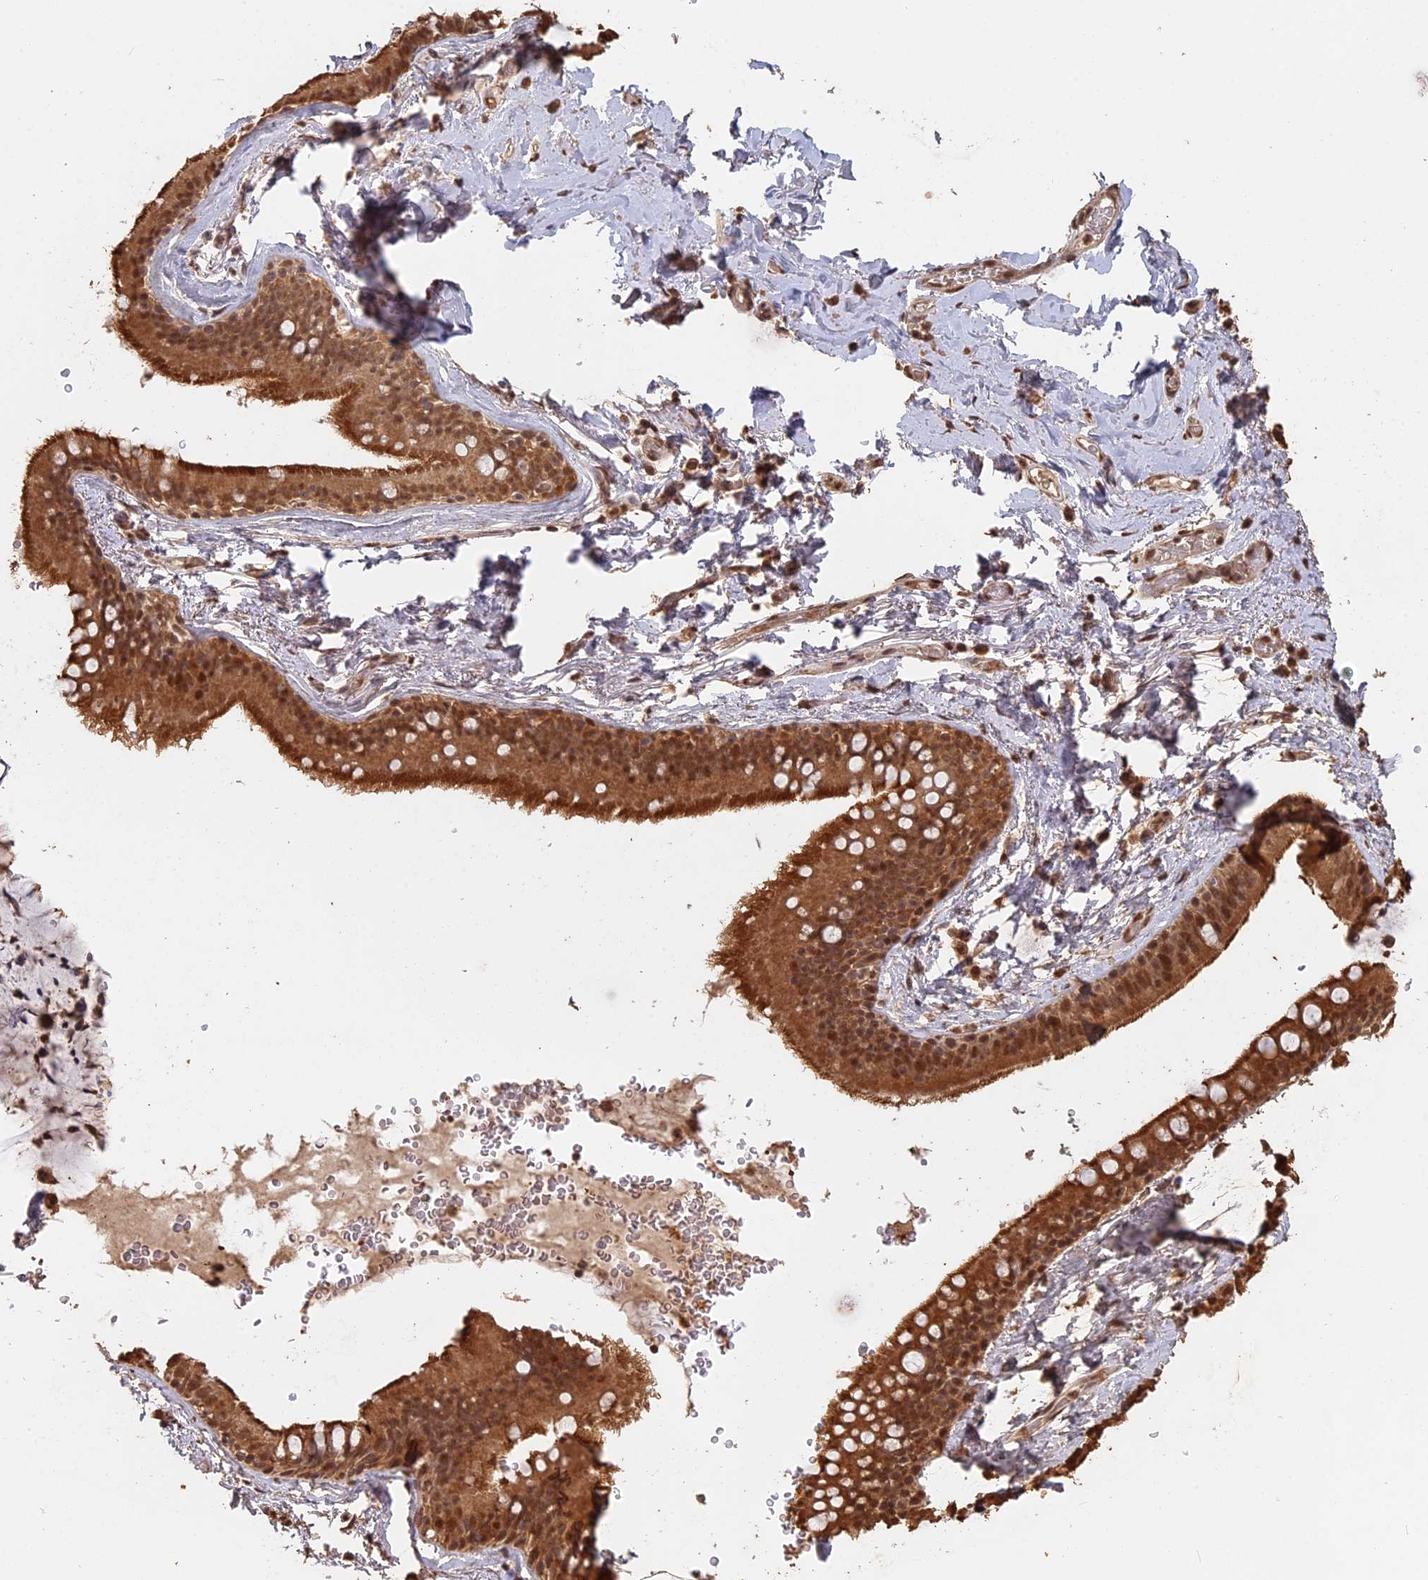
{"staining": {"intensity": "strong", "quantity": ">75%", "location": "cytoplasmic/membranous,nuclear"}, "tissue": "adipose tissue", "cell_type": "Adipocytes", "image_type": "normal", "snomed": [{"axis": "morphology", "description": "Normal tissue, NOS"}, {"axis": "topography", "description": "Lymph node"}, {"axis": "topography", "description": "Bronchus"}], "caption": "Immunohistochemical staining of normal adipose tissue exhibits high levels of strong cytoplasmic/membranous,nuclear positivity in about >75% of adipocytes.", "gene": "PSMC6", "patient": {"sex": "male", "age": 63}}